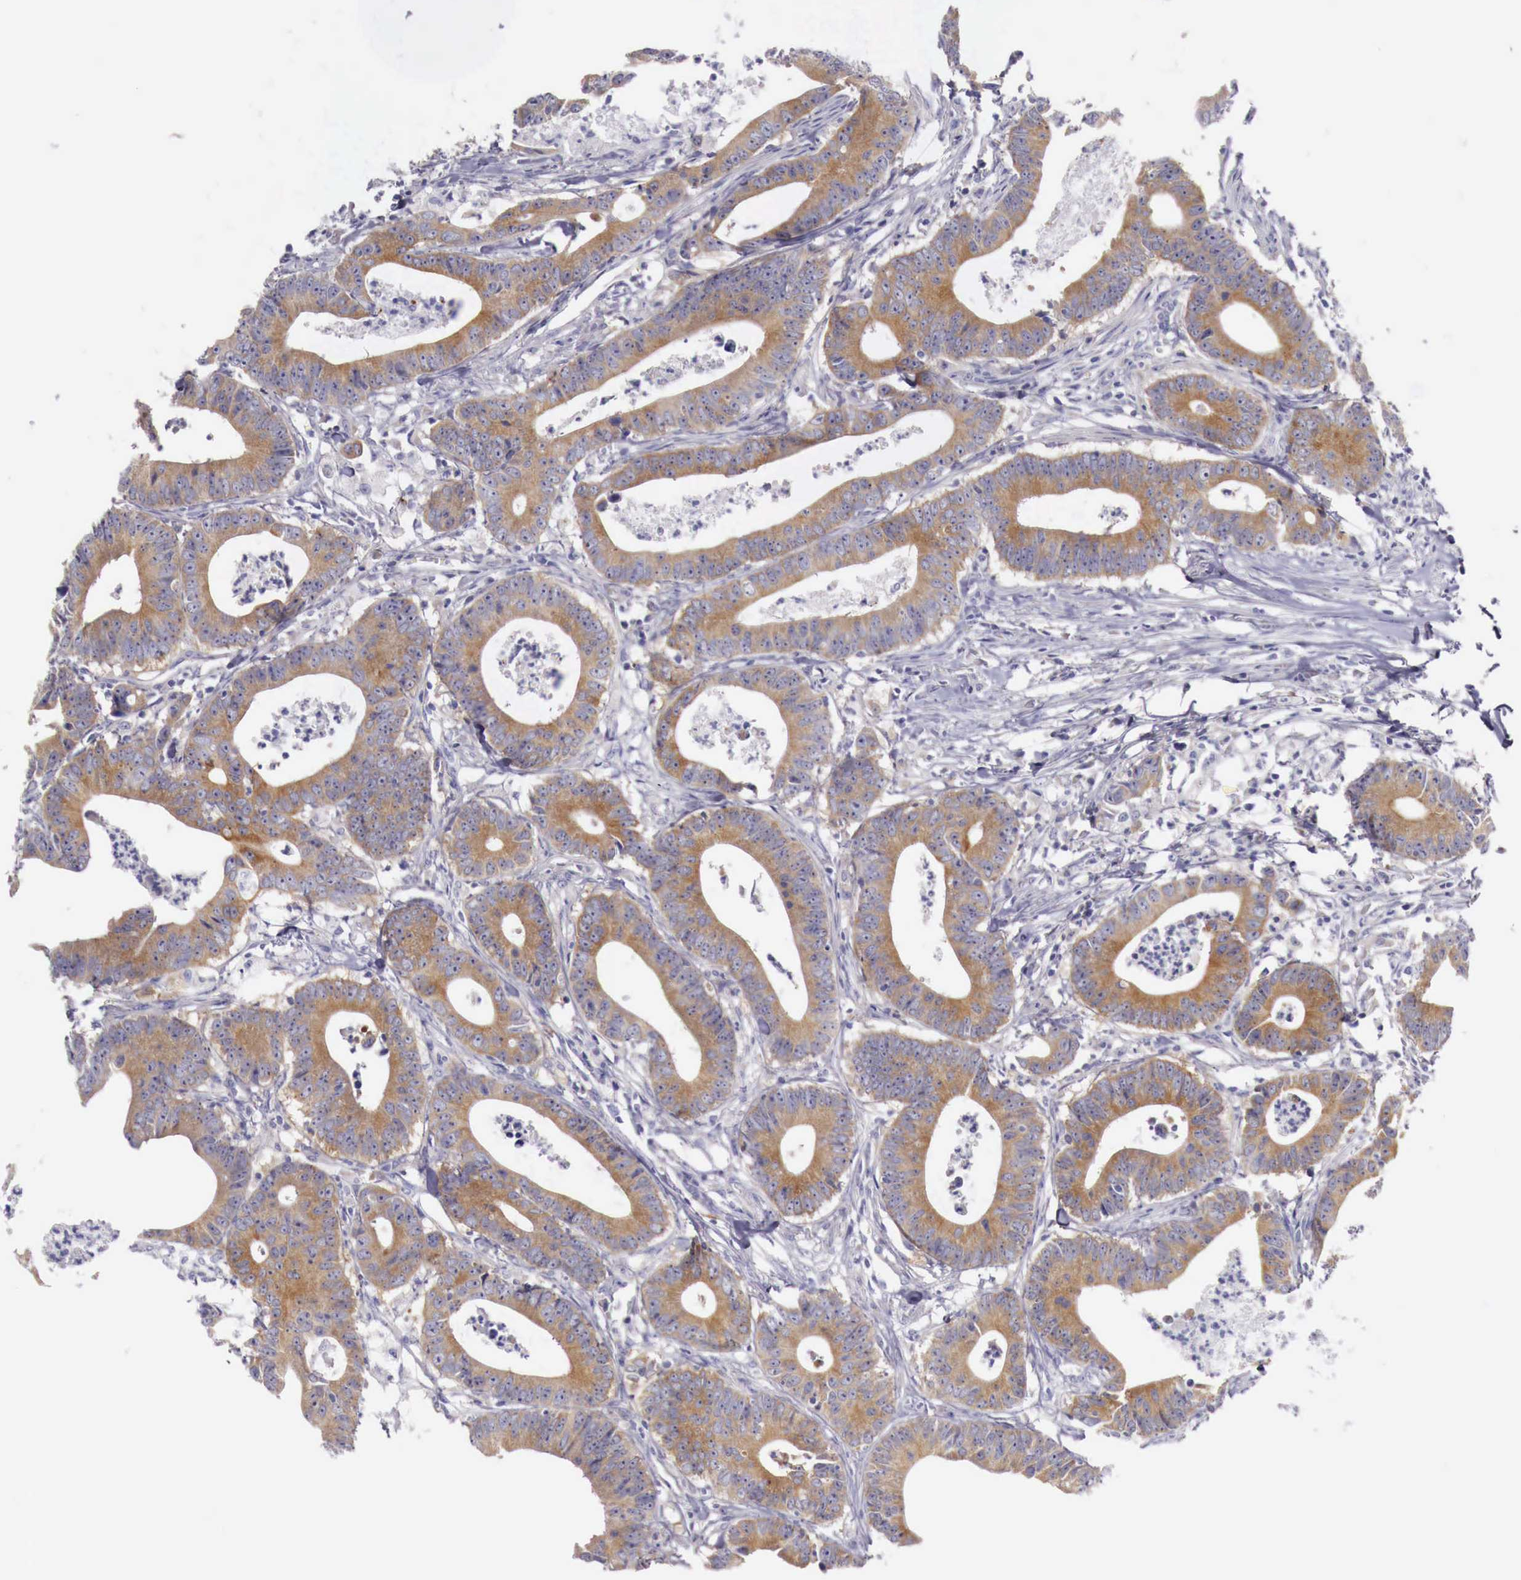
{"staining": {"intensity": "weak", "quantity": ">75%", "location": "cytoplasmic/membranous"}, "tissue": "colorectal cancer", "cell_type": "Tumor cells", "image_type": "cancer", "snomed": [{"axis": "morphology", "description": "Adenocarcinoma, NOS"}, {"axis": "topography", "description": "Colon"}], "caption": "Tumor cells display low levels of weak cytoplasmic/membranous staining in about >75% of cells in human adenocarcinoma (colorectal).", "gene": "NREP", "patient": {"sex": "male", "age": 55}}